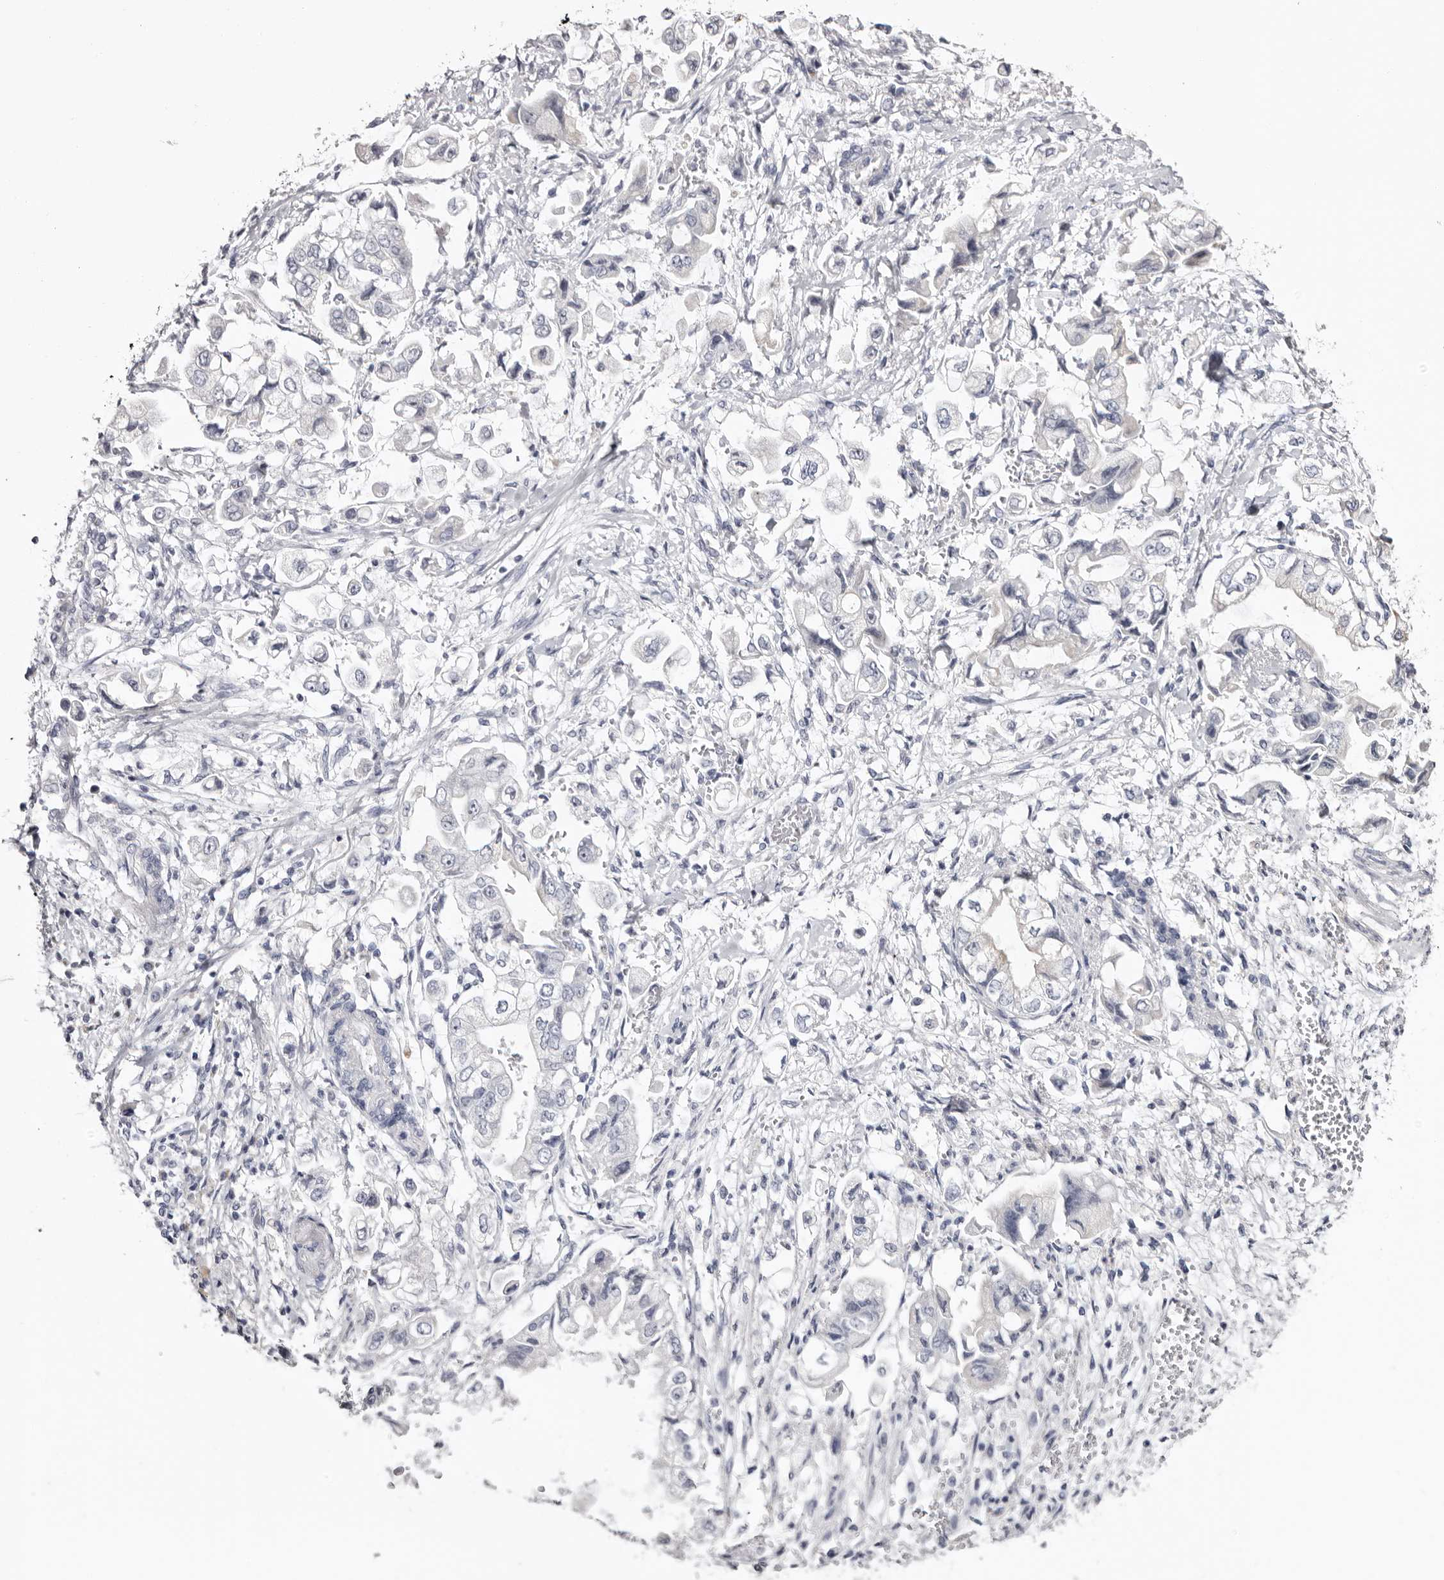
{"staining": {"intensity": "negative", "quantity": "none", "location": "none"}, "tissue": "stomach cancer", "cell_type": "Tumor cells", "image_type": "cancer", "snomed": [{"axis": "morphology", "description": "Adenocarcinoma, NOS"}, {"axis": "topography", "description": "Stomach"}], "caption": "Protein analysis of stomach adenocarcinoma reveals no significant staining in tumor cells.", "gene": "CASQ1", "patient": {"sex": "male", "age": 62}}